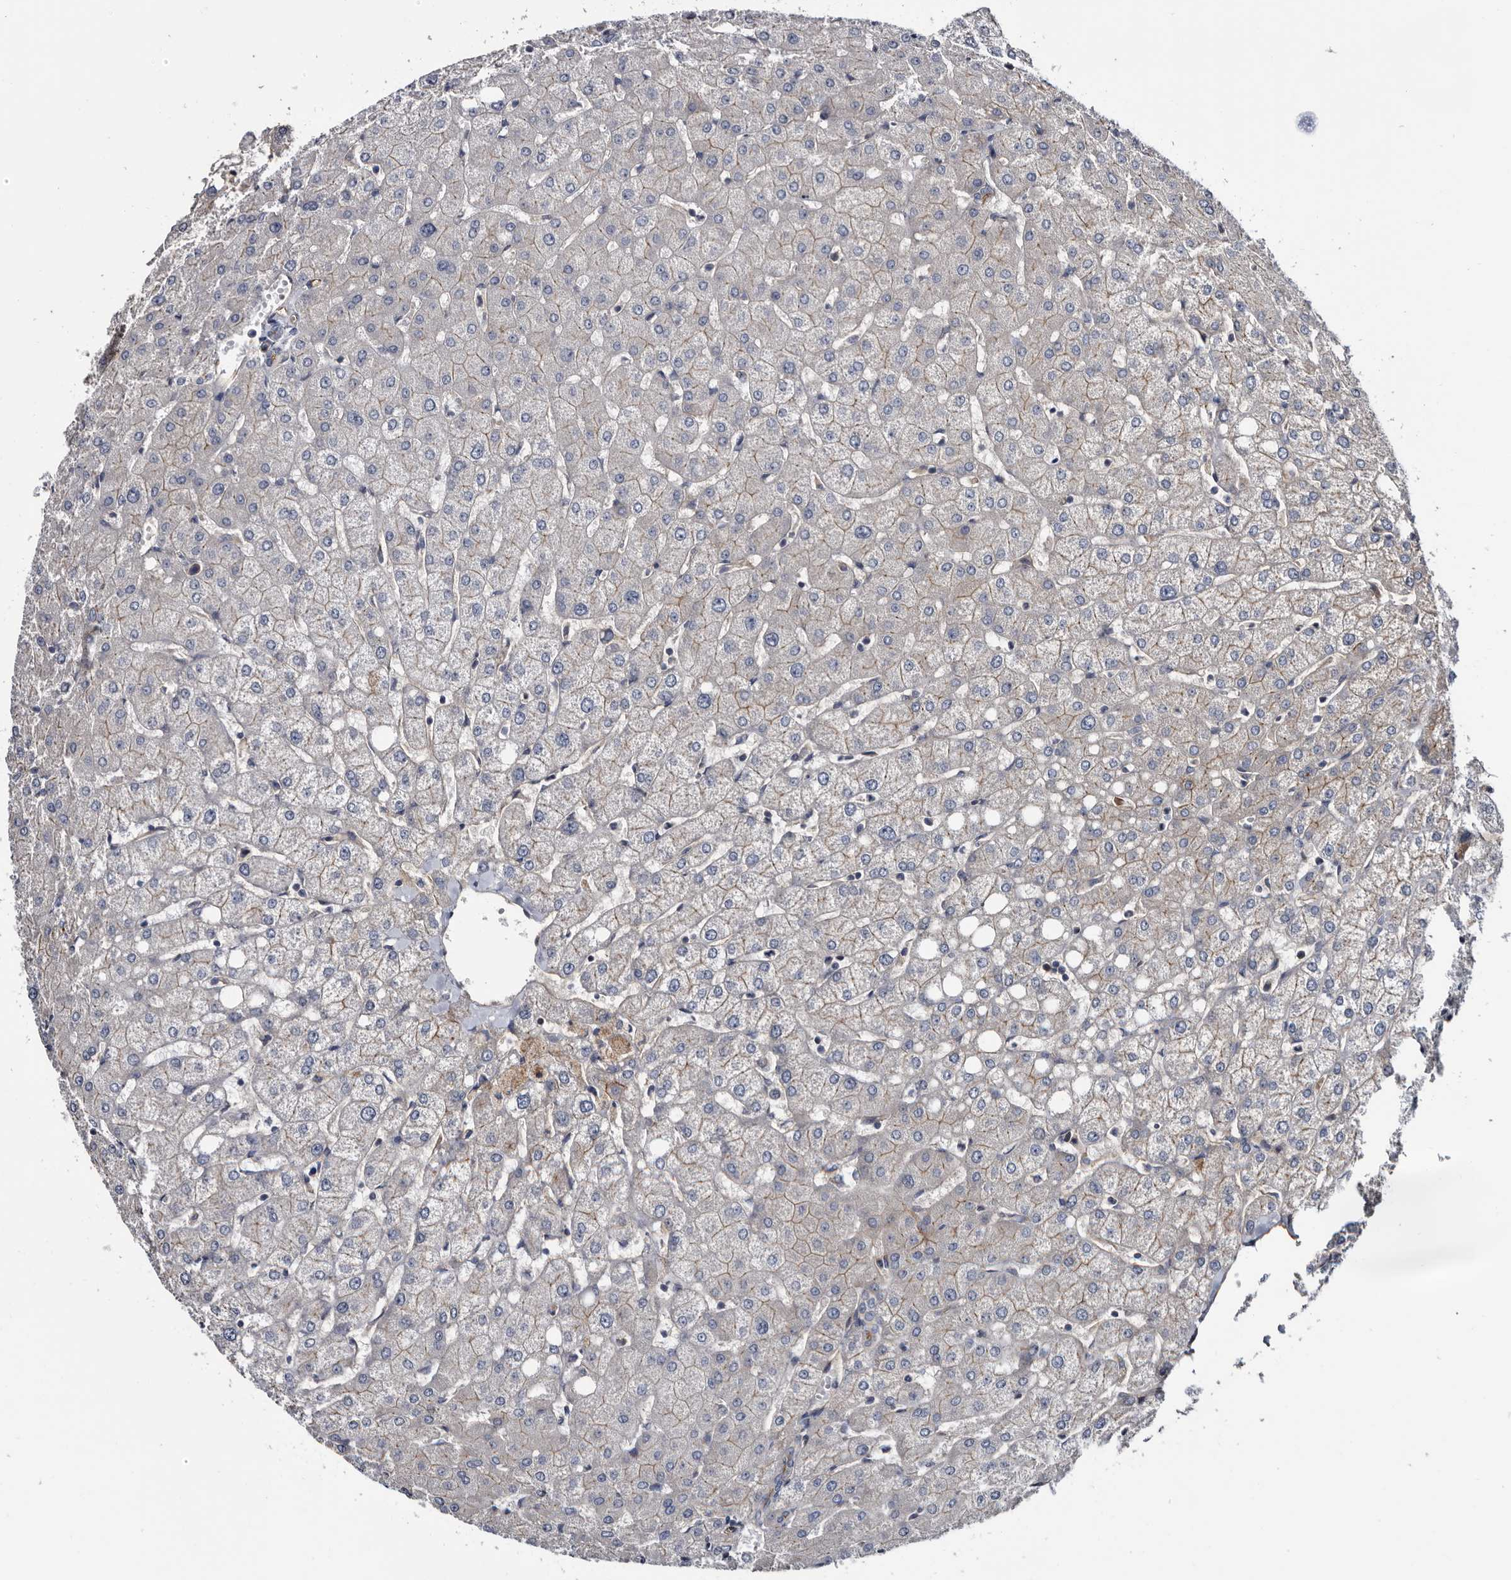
{"staining": {"intensity": "moderate", "quantity": "<25%", "location": "cytoplasmic/membranous"}, "tissue": "liver", "cell_type": "Hepatocytes", "image_type": "normal", "snomed": [{"axis": "morphology", "description": "Normal tissue, NOS"}, {"axis": "topography", "description": "Liver"}], "caption": "Immunohistochemistry (DAB (3,3'-diaminobenzidine)) staining of benign liver displays moderate cytoplasmic/membranous protein staining in about <25% of hepatocytes.", "gene": "TSPAN17", "patient": {"sex": "female", "age": 54}}